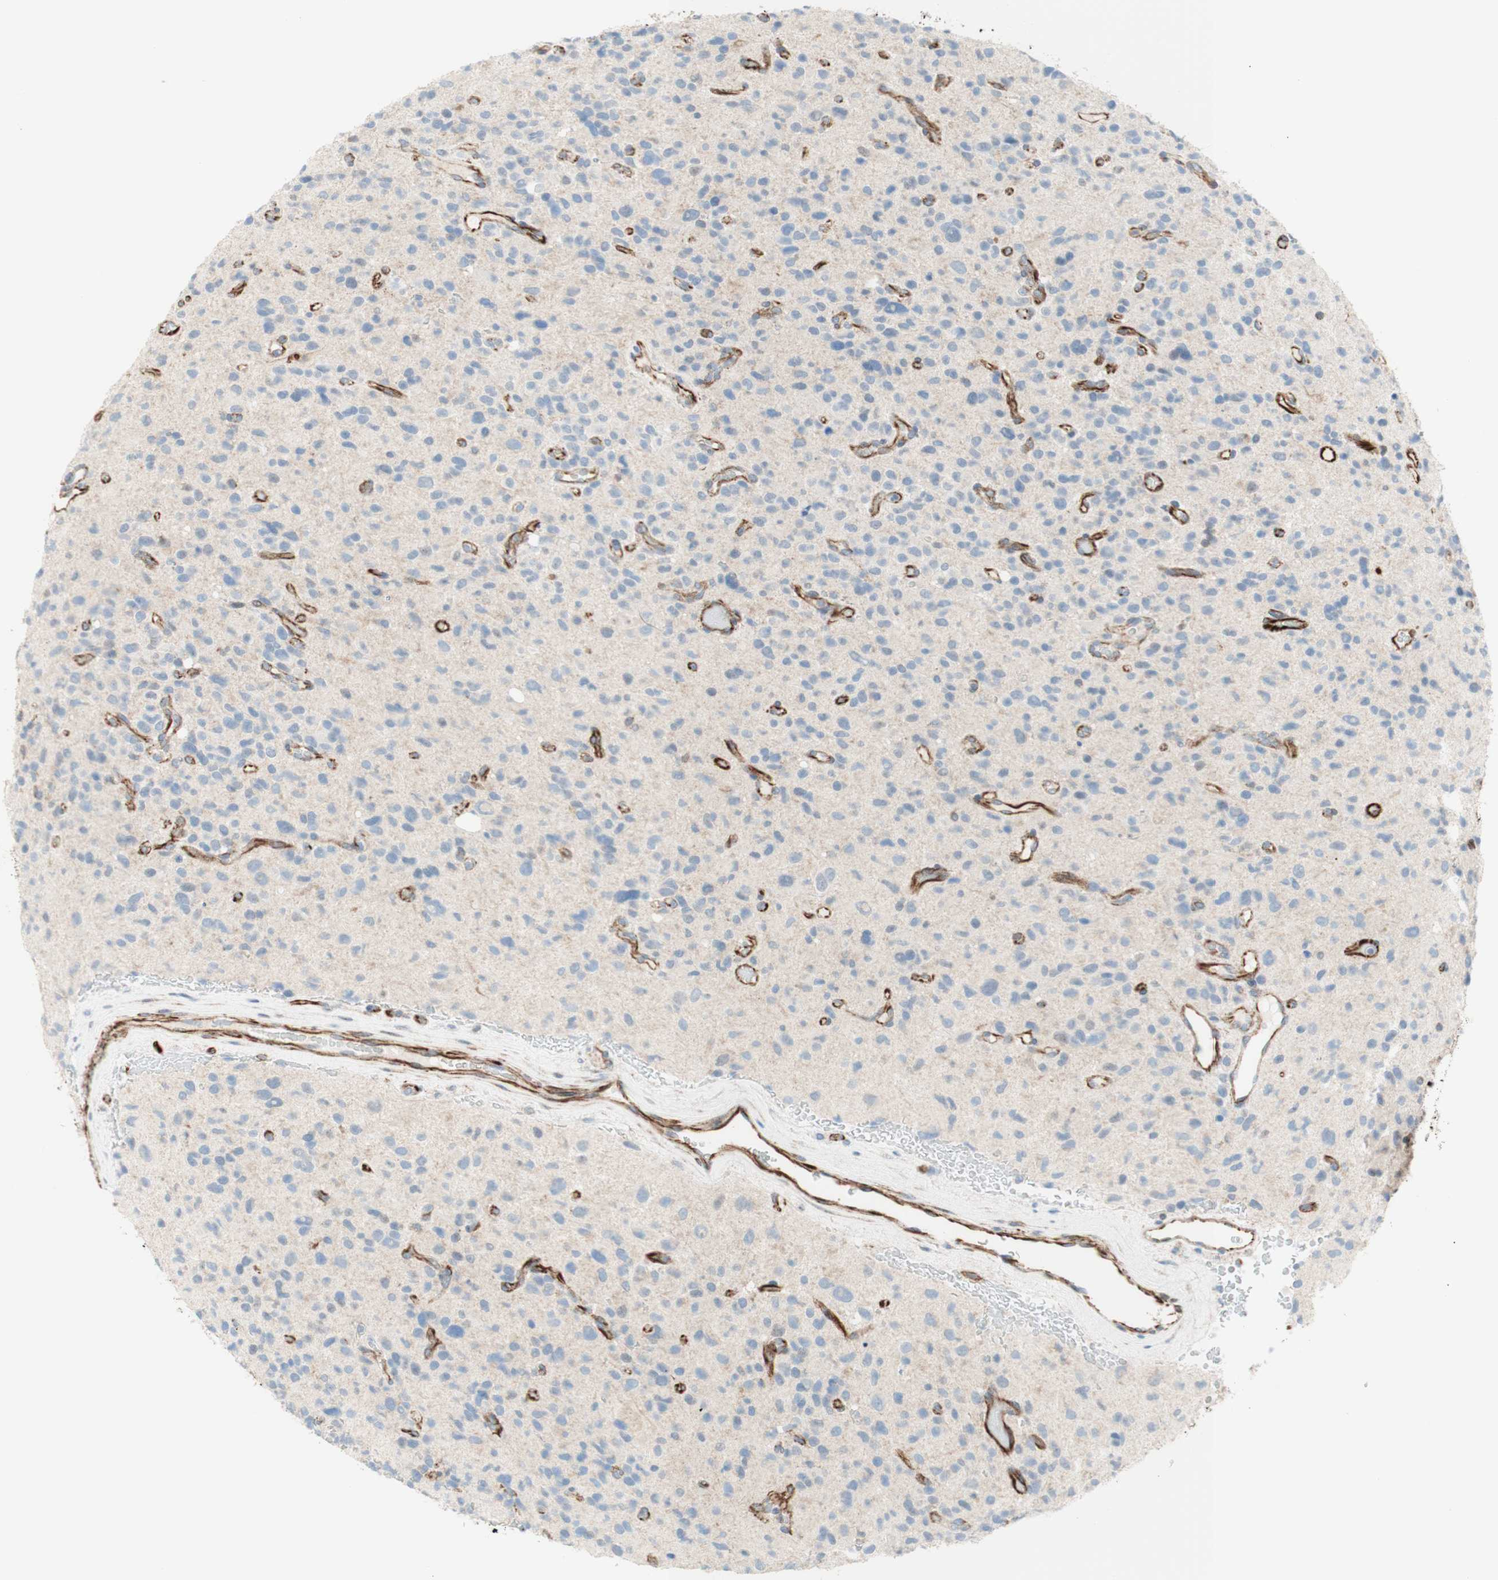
{"staining": {"intensity": "negative", "quantity": "none", "location": "none"}, "tissue": "glioma", "cell_type": "Tumor cells", "image_type": "cancer", "snomed": [{"axis": "morphology", "description": "Glioma, malignant, High grade"}, {"axis": "topography", "description": "Brain"}], "caption": "This image is of malignant glioma (high-grade) stained with IHC to label a protein in brown with the nuclei are counter-stained blue. There is no expression in tumor cells.", "gene": "POU2AF1", "patient": {"sex": "male", "age": 48}}